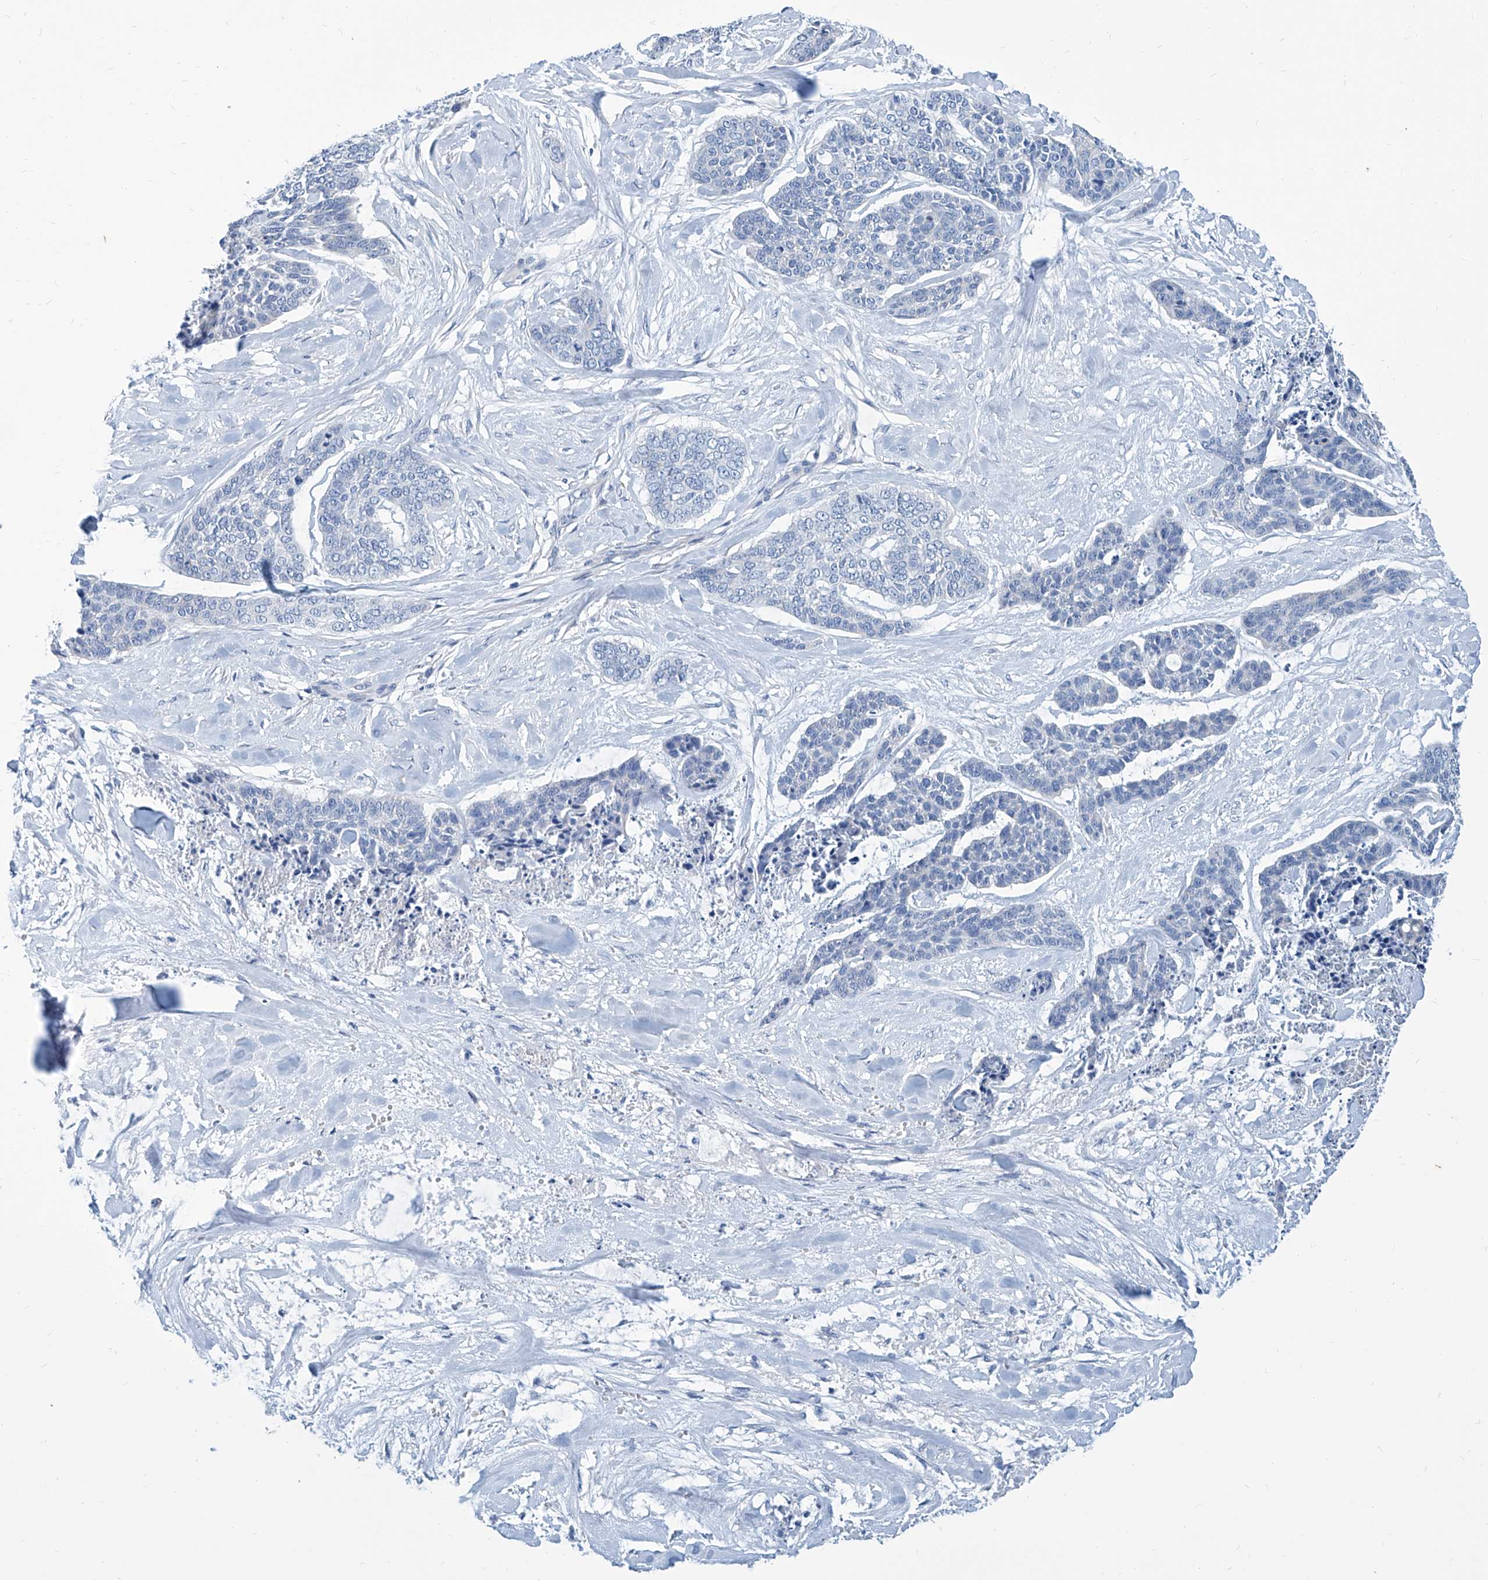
{"staining": {"intensity": "negative", "quantity": "none", "location": "none"}, "tissue": "skin cancer", "cell_type": "Tumor cells", "image_type": "cancer", "snomed": [{"axis": "morphology", "description": "Basal cell carcinoma"}, {"axis": "topography", "description": "Skin"}], "caption": "High magnification brightfield microscopy of basal cell carcinoma (skin) stained with DAB (3,3'-diaminobenzidine) (brown) and counterstained with hematoxylin (blue): tumor cells show no significant staining.", "gene": "ZNF519", "patient": {"sex": "female", "age": 64}}